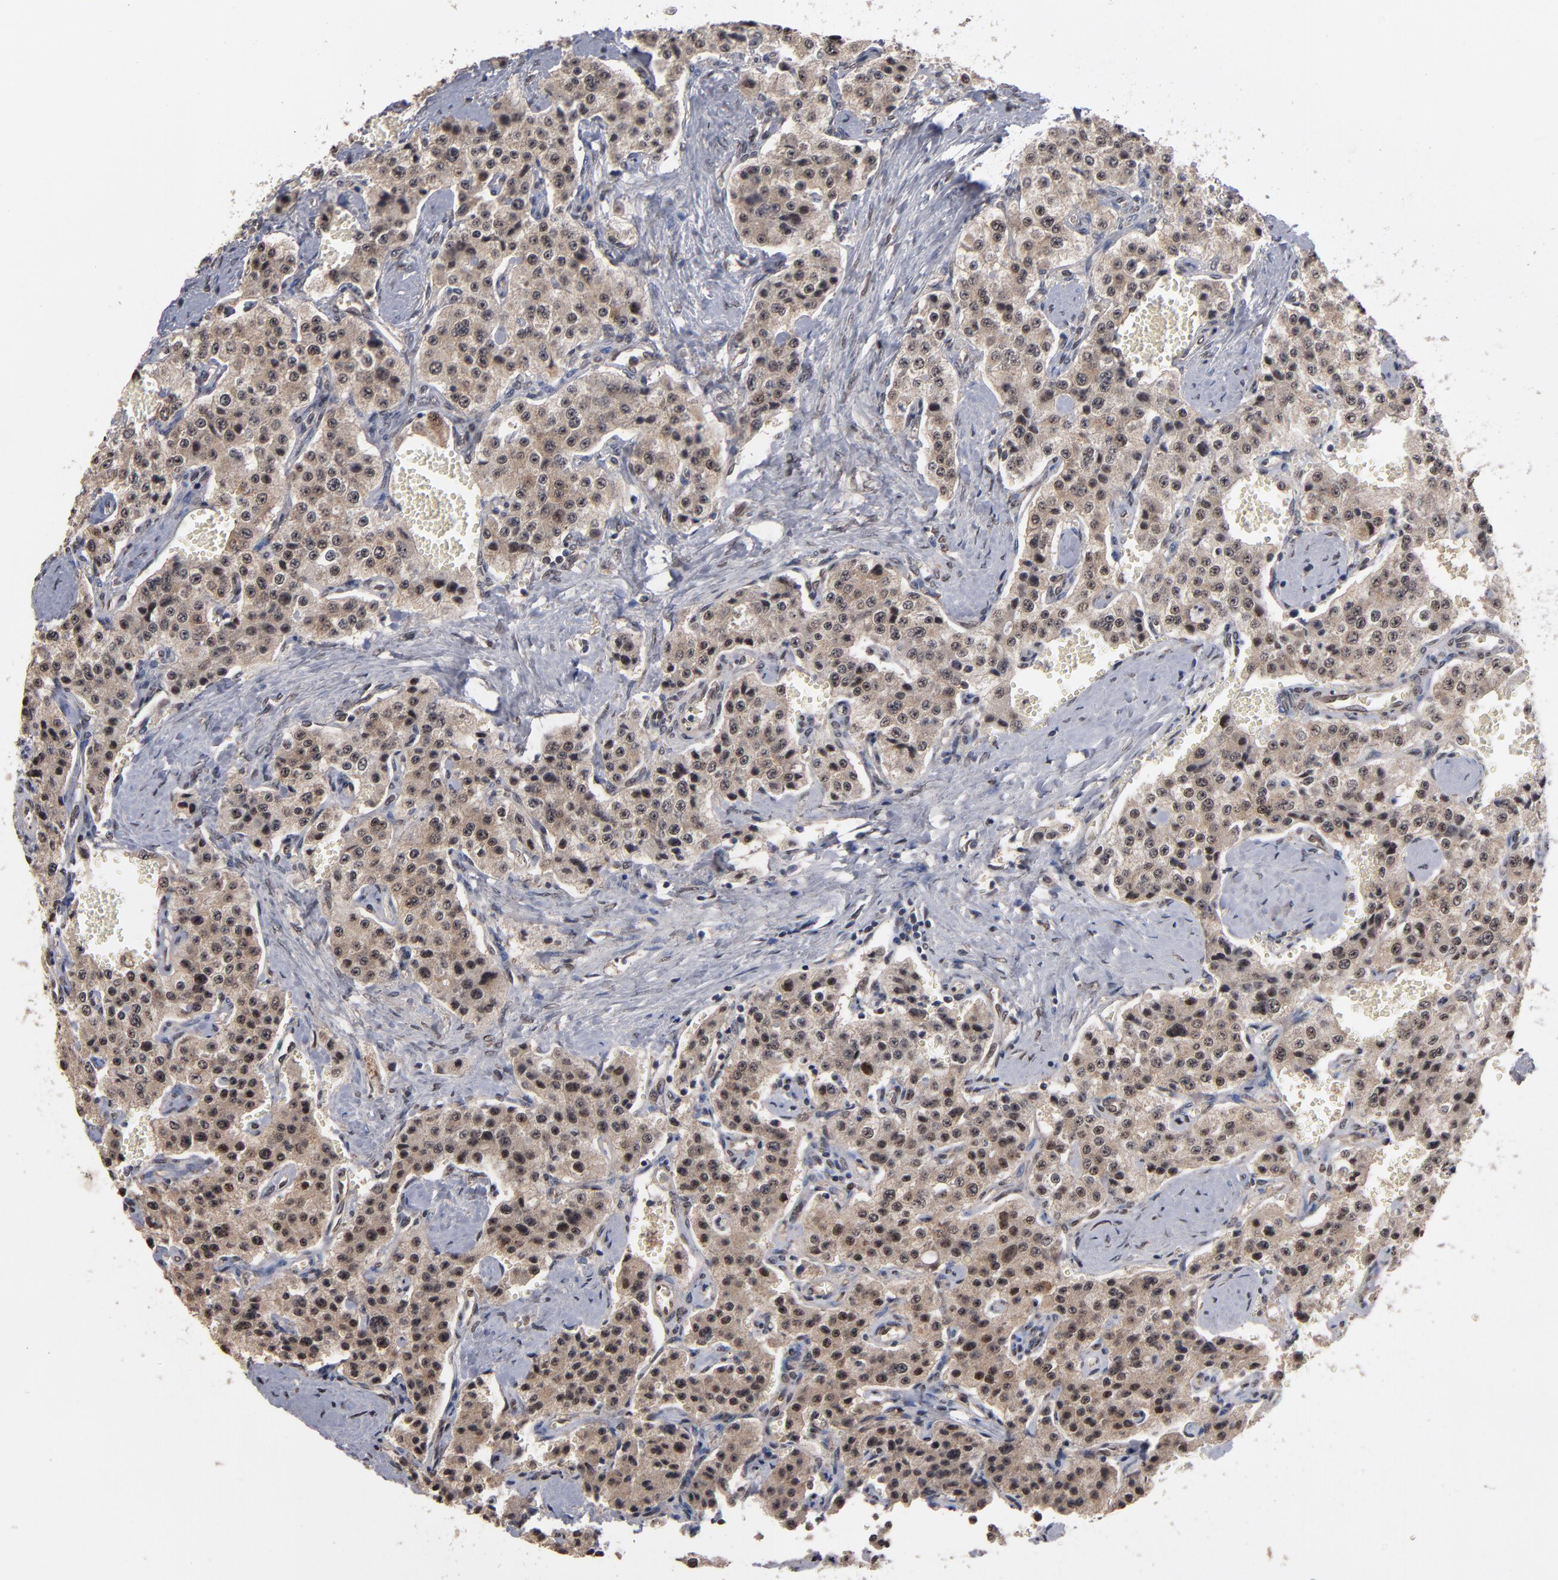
{"staining": {"intensity": "weak", "quantity": ">75%", "location": "cytoplasmic/membranous,nuclear"}, "tissue": "carcinoid", "cell_type": "Tumor cells", "image_type": "cancer", "snomed": [{"axis": "morphology", "description": "Carcinoid, malignant, NOS"}, {"axis": "topography", "description": "Small intestine"}], "caption": "Protein expression analysis of malignant carcinoid shows weak cytoplasmic/membranous and nuclear expression in approximately >75% of tumor cells.", "gene": "HUWE1", "patient": {"sex": "male", "age": 52}}